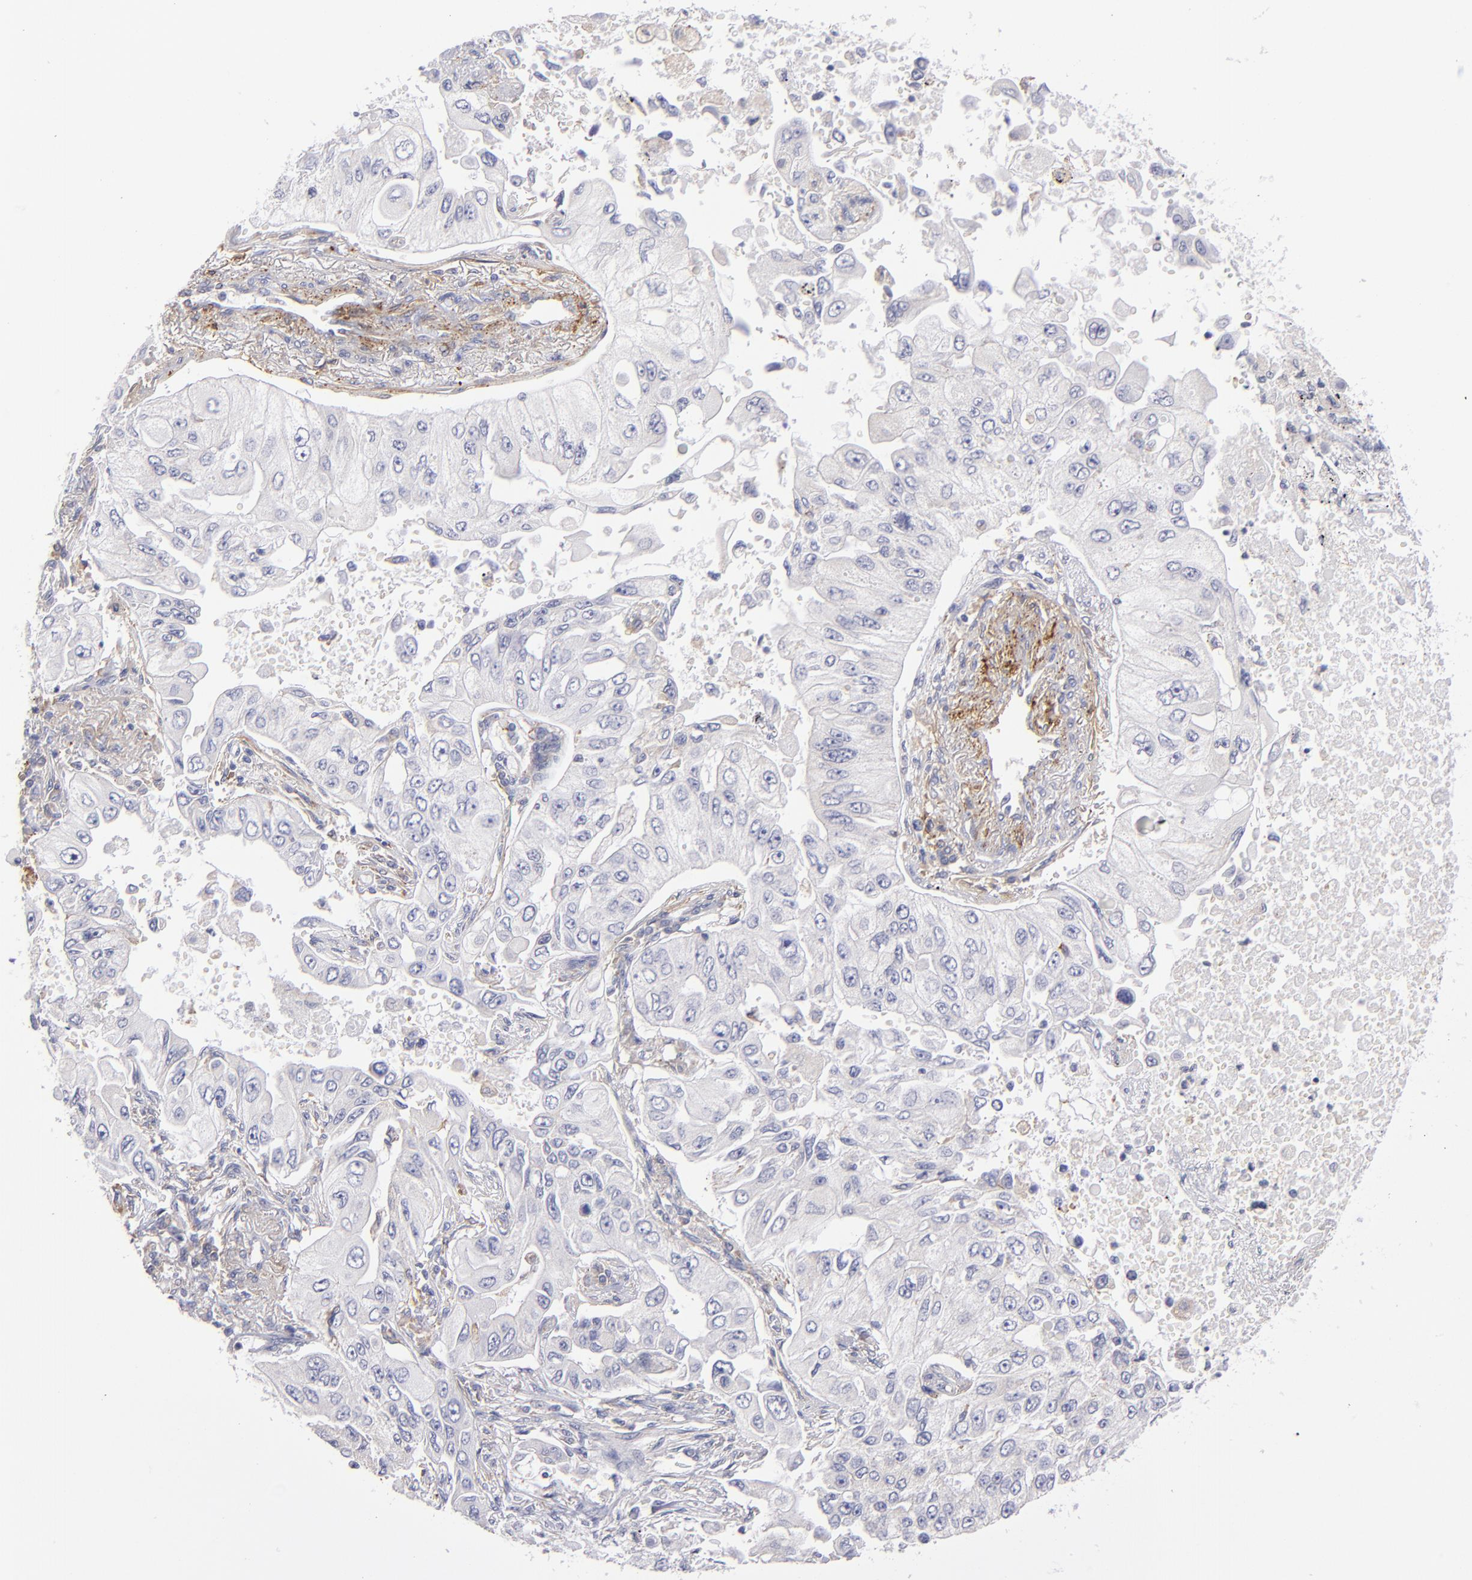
{"staining": {"intensity": "negative", "quantity": "none", "location": "none"}, "tissue": "lung cancer", "cell_type": "Tumor cells", "image_type": "cancer", "snomed": [{"axis": "morphology", "description": "Adenocarcinoma, NOS"}, {"axis": "topography", "description": "Lung"}], "caption": "A photomicrograph of lung cancer (adenocarcinoma) stained for a protein displays no brown staining in tumor cells.", "gene": "MFGE8", "patient": {"sex": "male", "age": 84}}